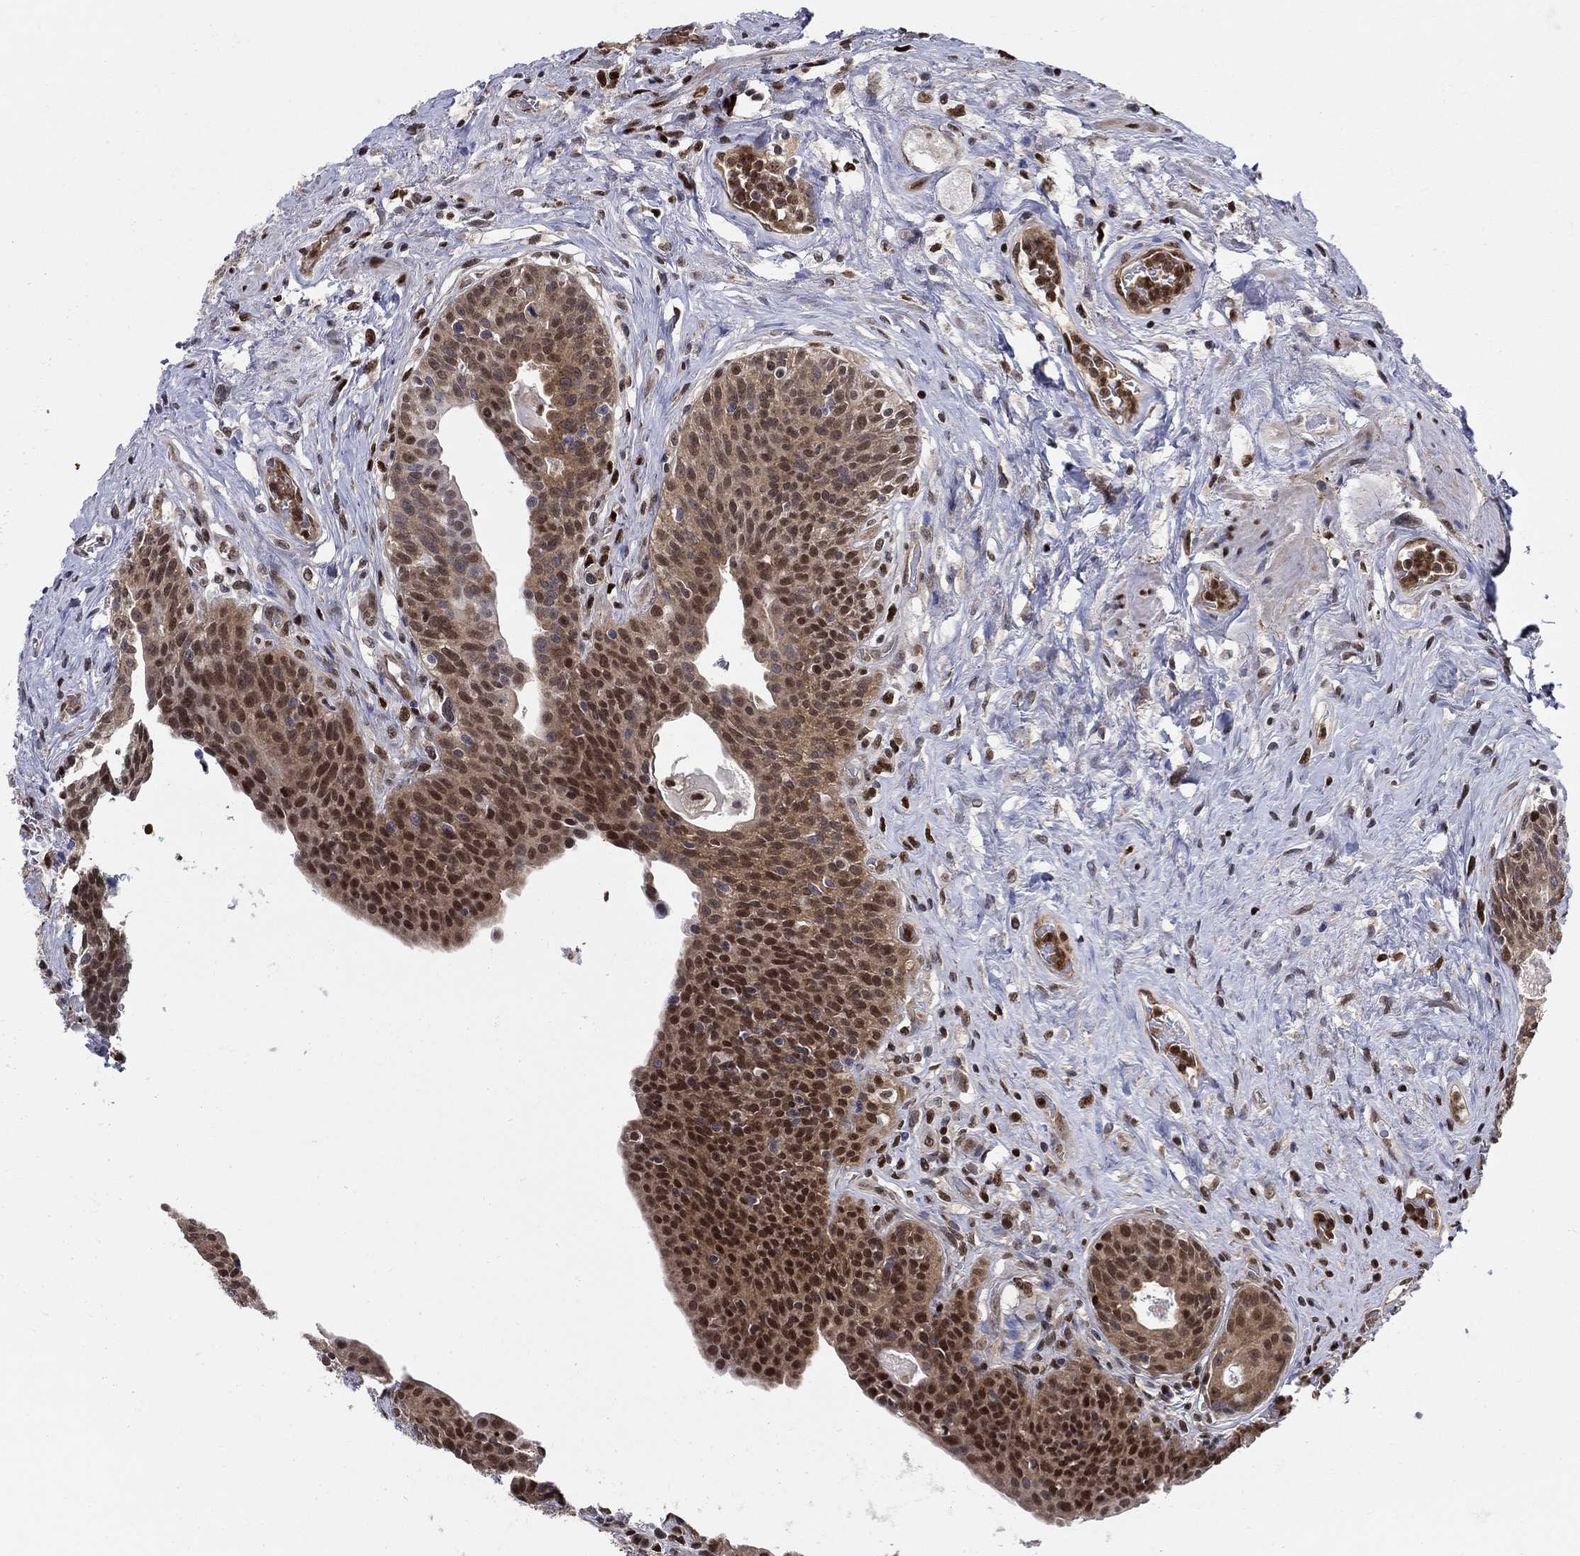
{"staining": {"intensity": "moderate", "quantity": "25%-75%", "location": "cytoplasmic/membranous,nuclear"}, "tissue": "urothelial cancer", "cell_type": "Tumor cells", "image_type": "cancer", "snomed": [{"axis": "morphology", "description": "Urothelial carcinoma, High grade"}, {"axis": "topography", "description": "Urinary bladder"}], "caption": "Moderate cytoplasmic/membranous and nuclear expression for a protein is appreciated in about 25%-75% of tumor cells of urothelial cancer using immunohistochemistry.", "gene": "ZNF594", "patient": {"sex": "male", "age": 79}}